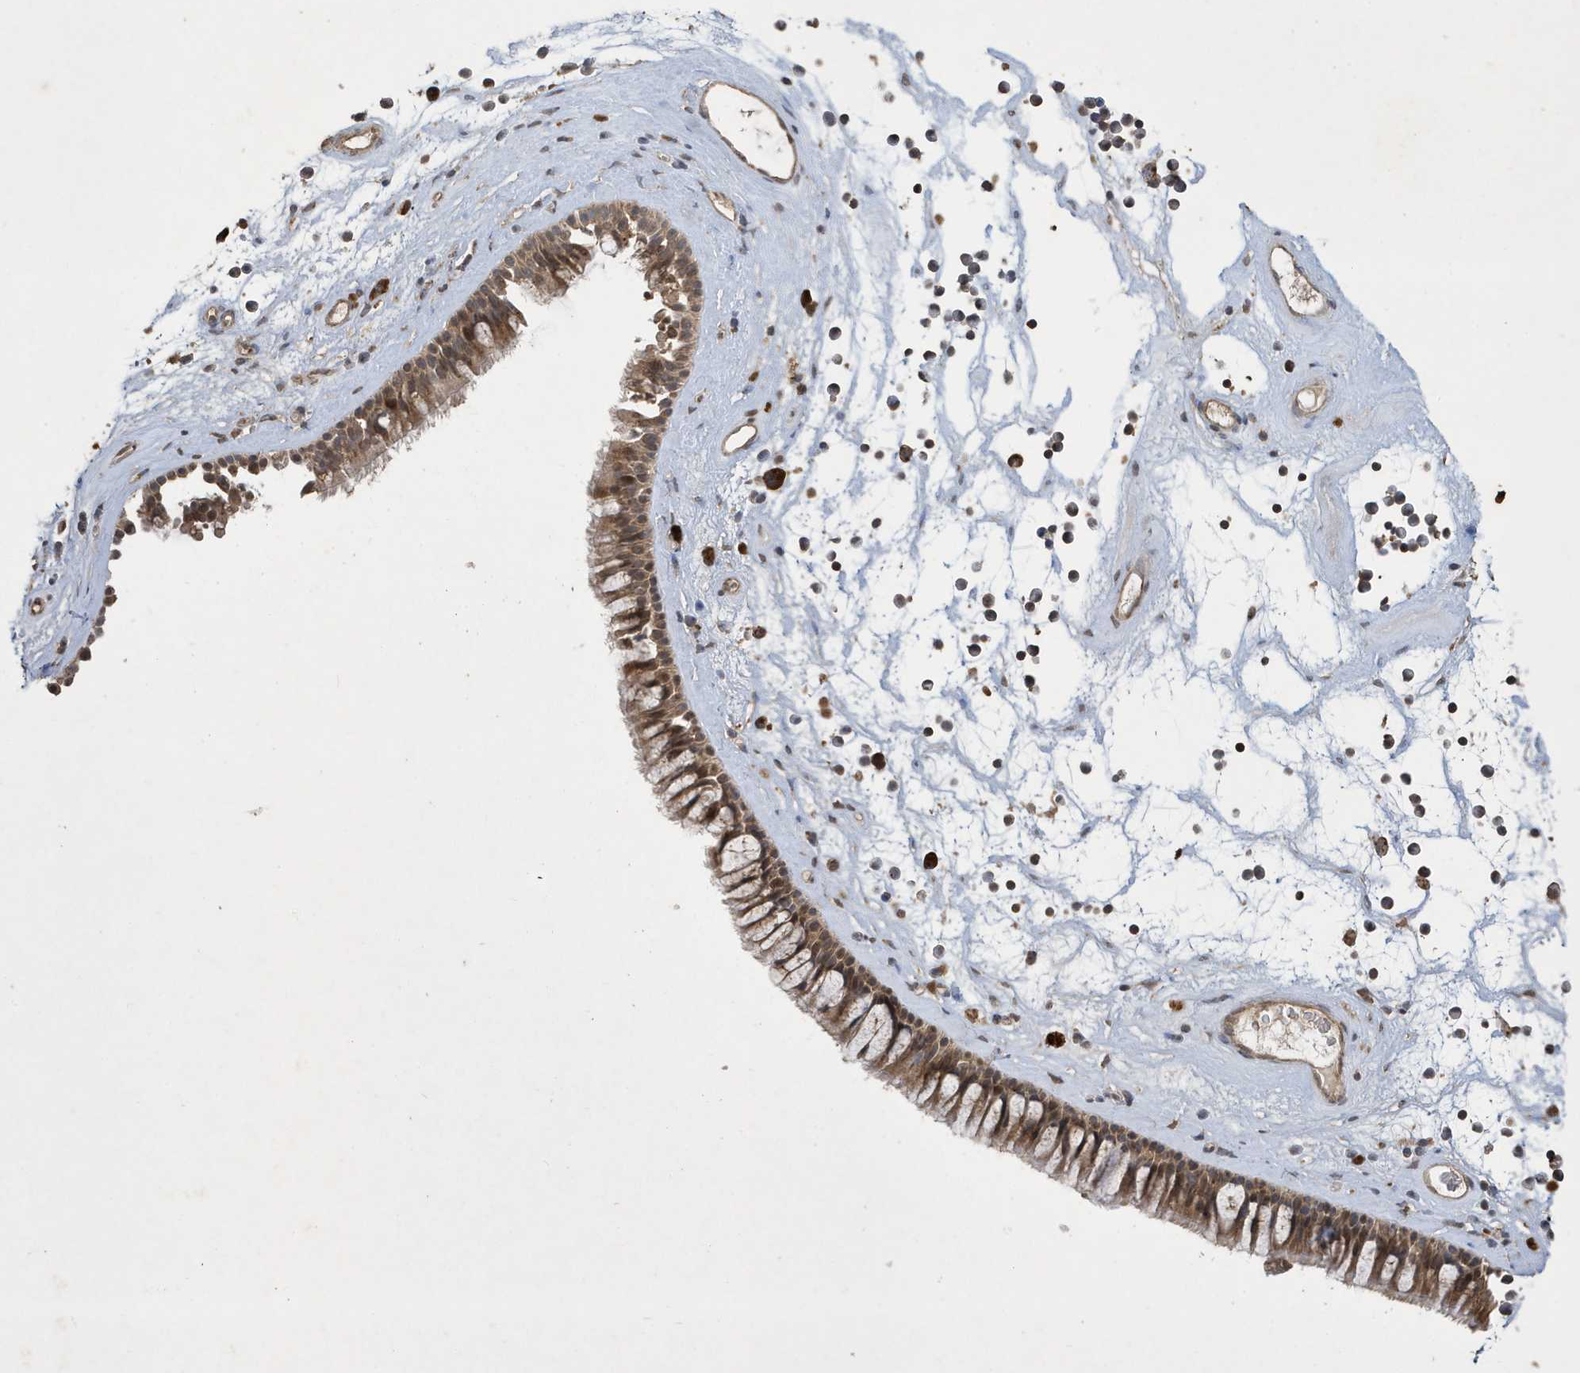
{"staining": {"intensity": "moderate", "quantity": ">75%", "location": "cytoplasmic/membranous"}, "tissue": "nasopharynx", "cell_type": "Respiratory epithelial cells", "image_type": "normal", "snomed": [{"axis": "morphology", "description": "Normal tissue, NOS"}, {"axis": "topography", "description": "Nasopharynx"}], "caption": "Nasopharynx stained with immunohistochemistry (IHC) demonstrates moderate cytoplasmic/membranous positivity in about >75% of respiratory epithelial cells. The protein is stained brown, and the nuclei are stained in blue (DAB (3,3'-diaminobenzidine) IHC with brightfield microscopy, high magnification).", "gene": "STX10", "patient": {"sex": "male", "age": 64}}